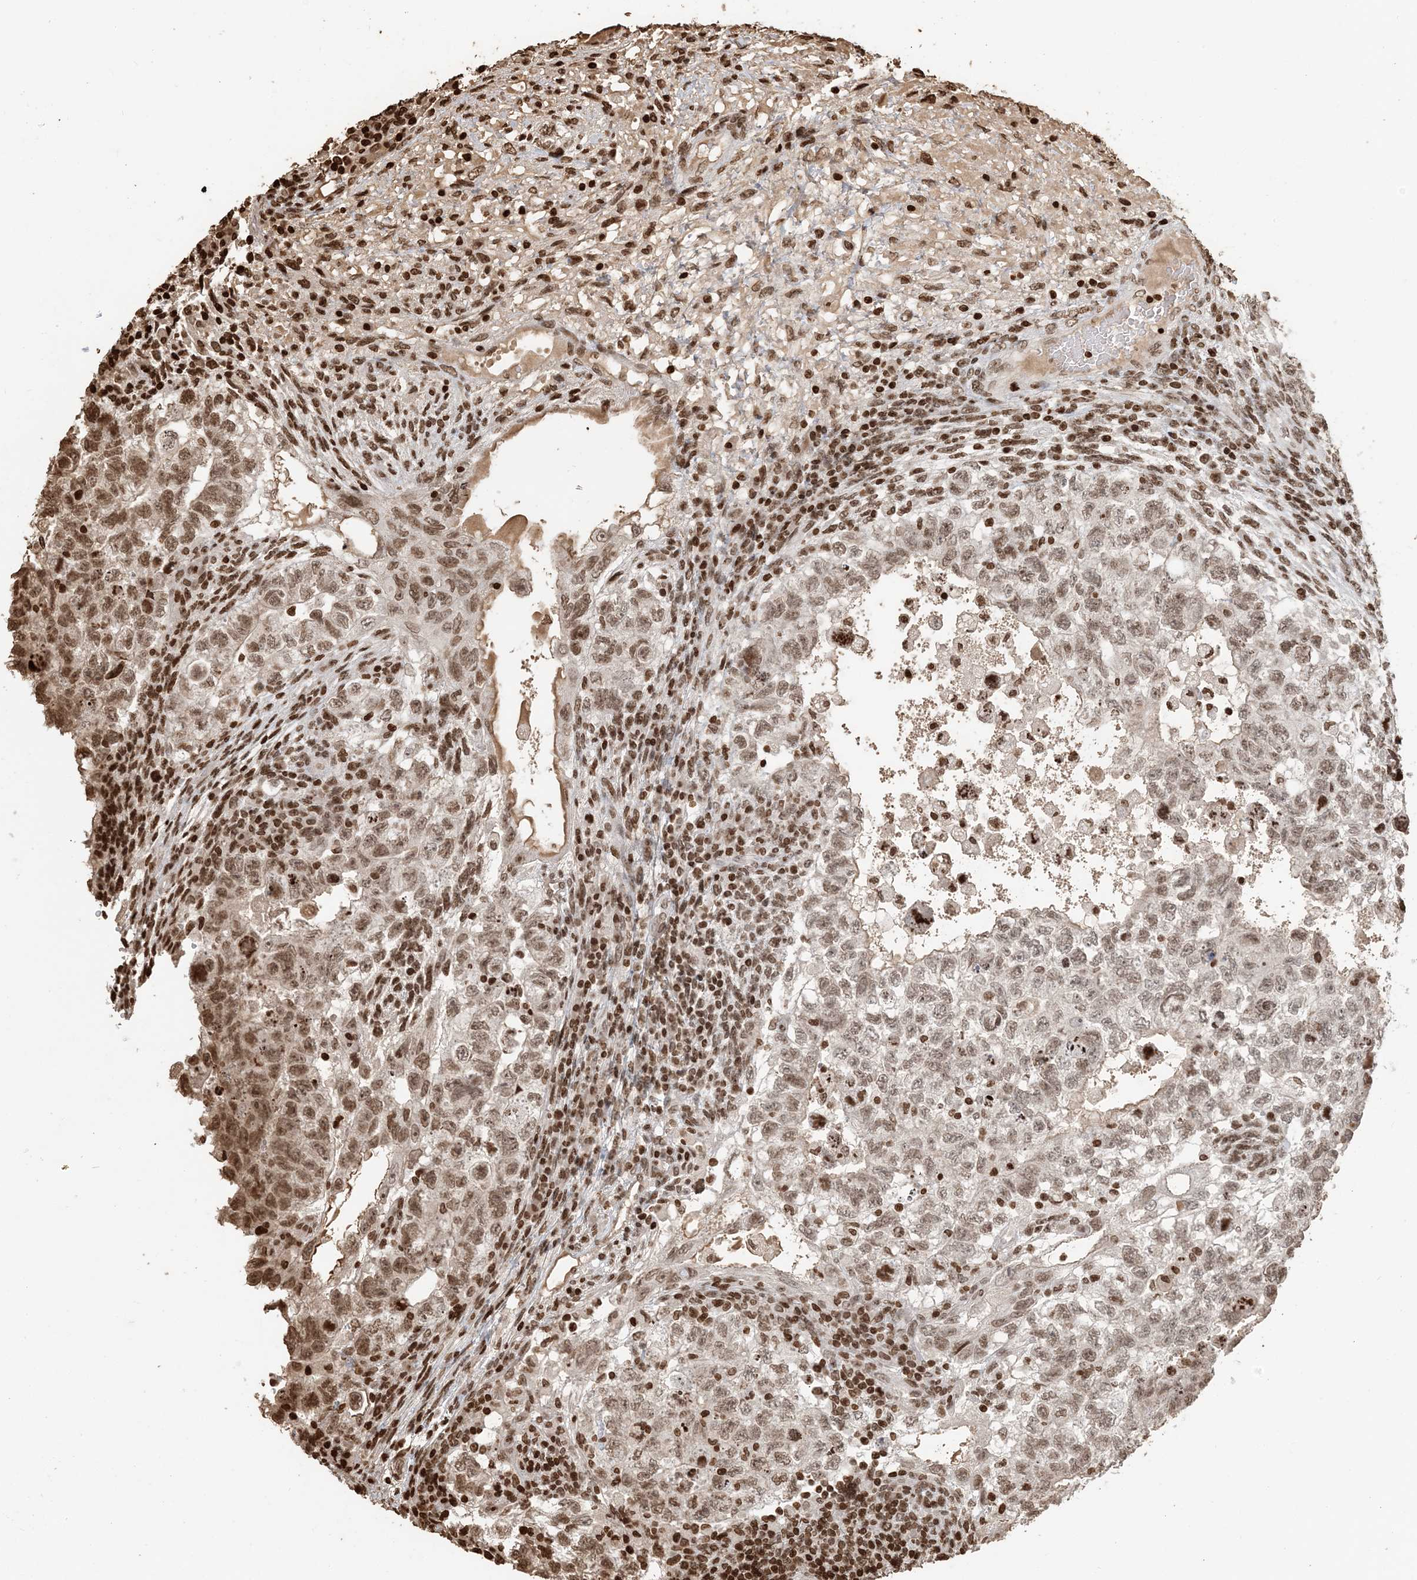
{"staining": {"intensity": "moderate", "quantity": ">75%", "location": "nuclear"}, "tissue": "testis cancer", "cell_type": "Tumor cells", "image_type": "cancer", "snomed": [{"axis": "morphology", "description": "Carcinoma, Embryonal, NOS"}, {"axis": "topography", "description": "Testis"}], "caption": "A brown stain labels moderate nuclear expression of a protein in human testis cancer tumor cells. Ihc stains the protein in brown and the nuclei are stained blue.", "gene": "H3-3B", "patient": {"sex": "male", "age": 36}}